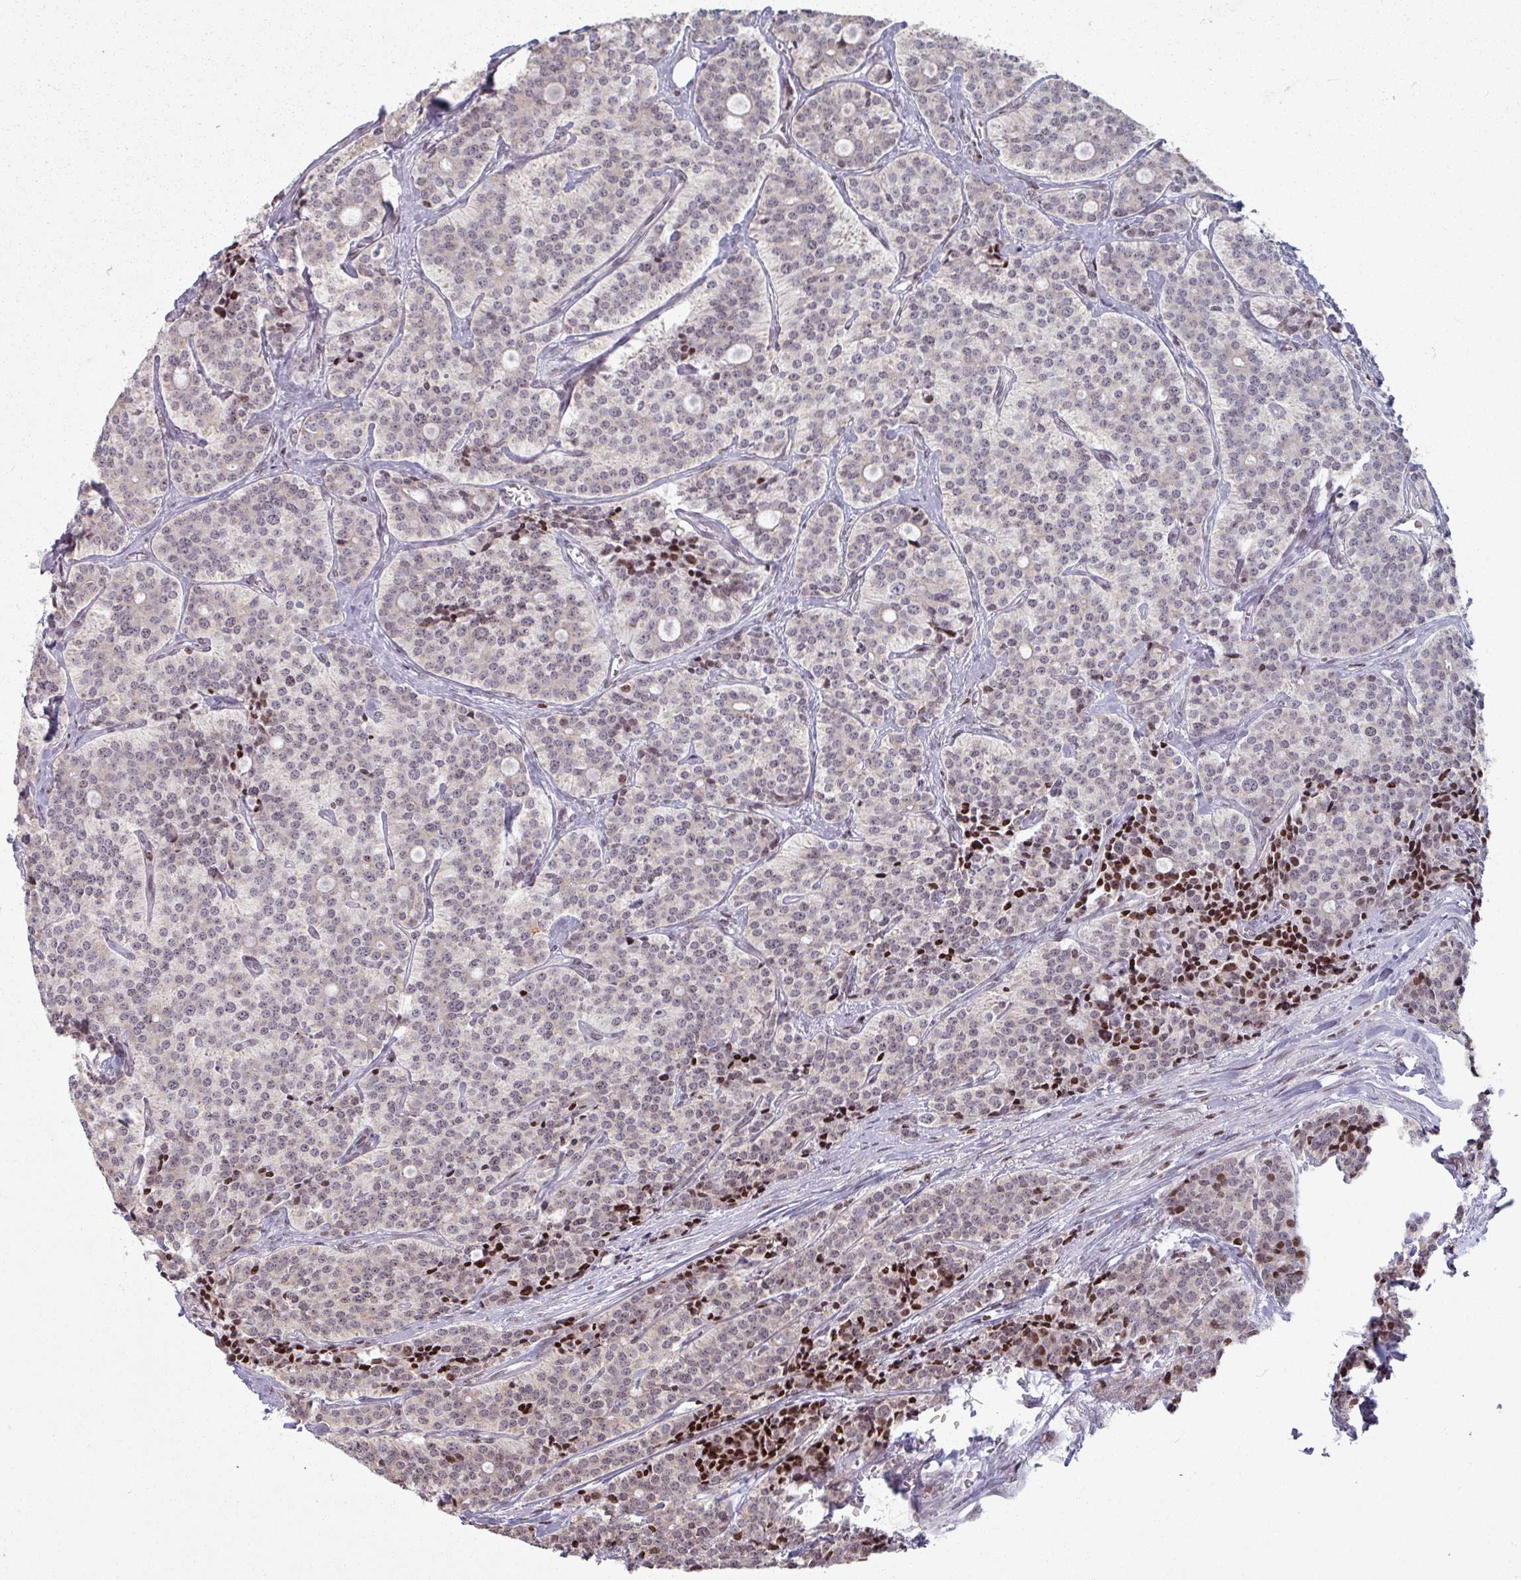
{"staining": {"intensity": "weak", "quantity": "<25%", "location": "nuclear"}, "tissue": "carcinoid", "cell_type": "Tumor cells", "image_type": "cancer", "snomed": [{"axis": "morphology", "description": "Carcinoid, malignant, NOS"}, {"axis": "topography", "description": "Small intestine"}], "caption": "The image shows no staining of tumor cells in carcinoid.", "gene": "NCOR1", "patient": {"sex": "male", "age": 63}}